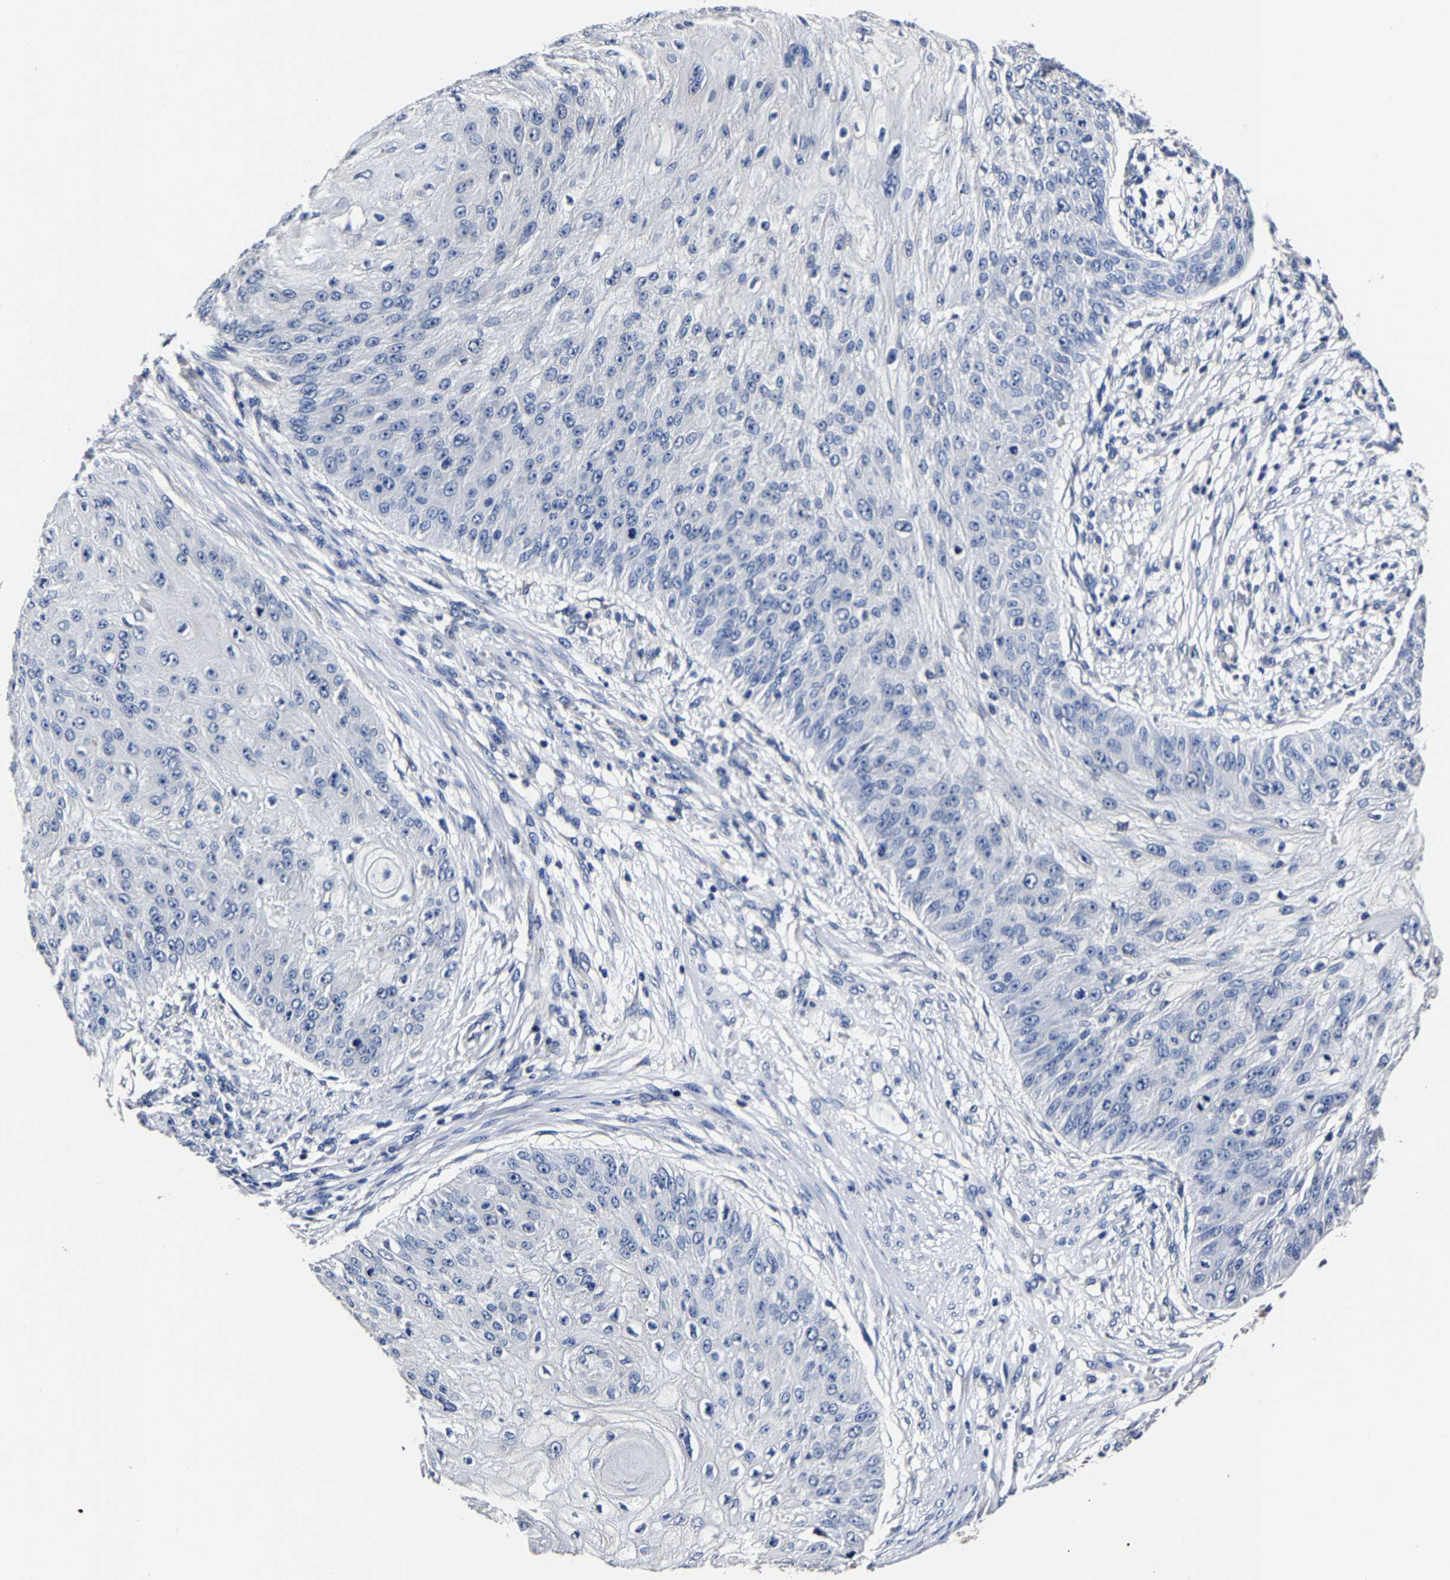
{"staining": {"intensity": "negative", "quantity": "none", "location": "none"}, "tissue": "skin cancer", "cell_type": "Tumor cells", "image_type": "cancer", "snomed": [{"axis": "morphology", "description": "Squamous cell carcinoma, NOS"}, {"axis": "topography", "description": "Skin"}], "caption": "The image demonstrates no staining of tumor cells in skin cancer. The staining was performed using DAB (3,3'-diaminobenzidine) to visualize the protein expression in brown, while the nuclei were stained in blue with hematoxylin (Magnification: 20x).", "gene": "AKAP4", "patient": {"sex": "female", "age": 80}}